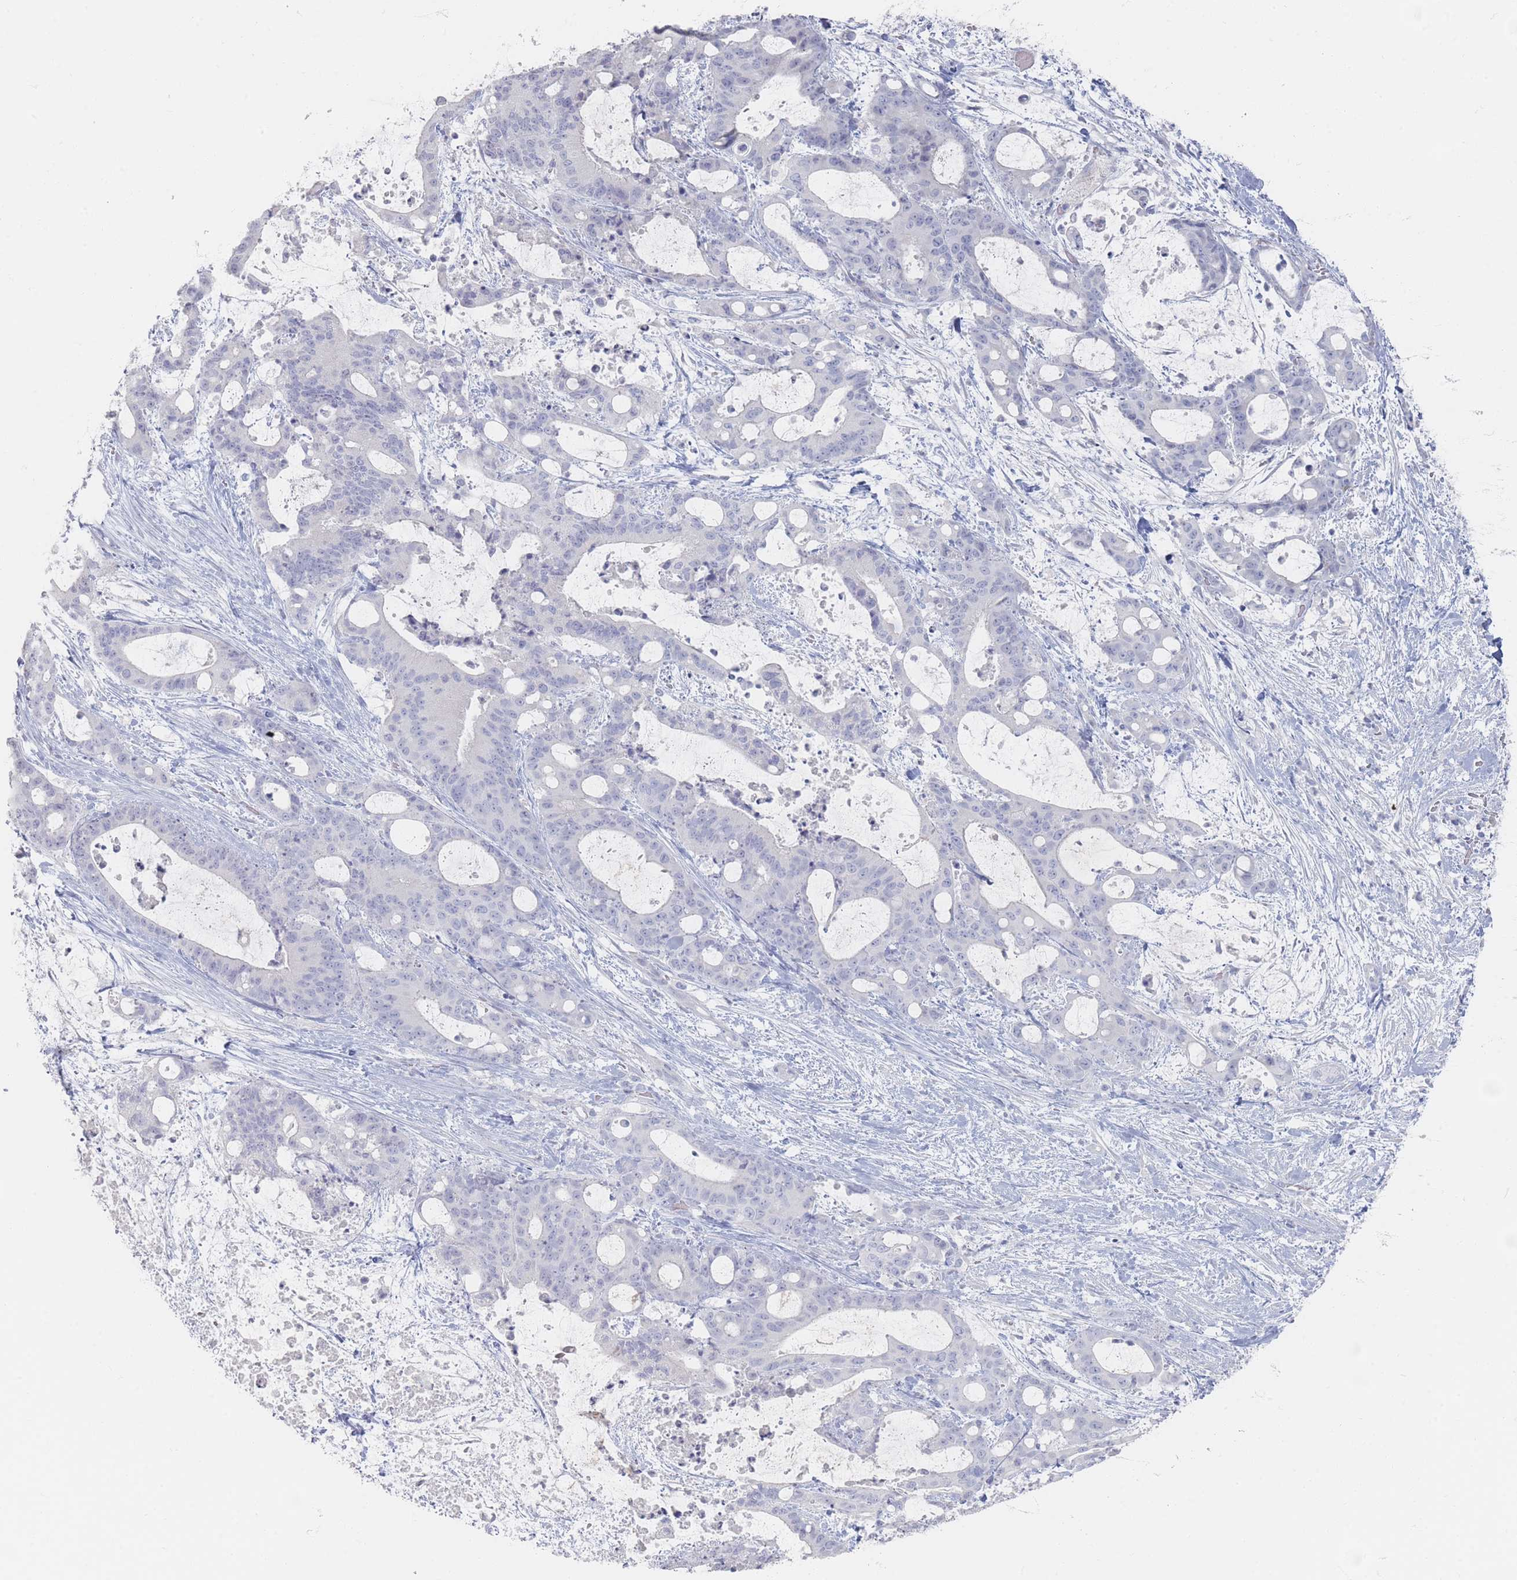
{"staining": {"intensity": "negative", "quantity": "none", "location": "none"}, "tissue": "liver cancer", "cell_type": "Tumor cells", "image_type": "cancer", "snomed": [{"axis": "morphology", "description": "Normal tissue, NOS"}, {"axis": "morphology", "description": "Cholangiocarcinoma"}, {"axis": "topography", "description": "Liver"}, {"axis": "topography", "description": "Peripheral nerve tissue"}], "caption": "Liver cancer (cholangiocarcinoma) stained for a protein using immunohistochemistry (IHC) reveals no positivity tumor cells.", "gene": "CD37", "patient": {"sex": "female", "age": 73}}